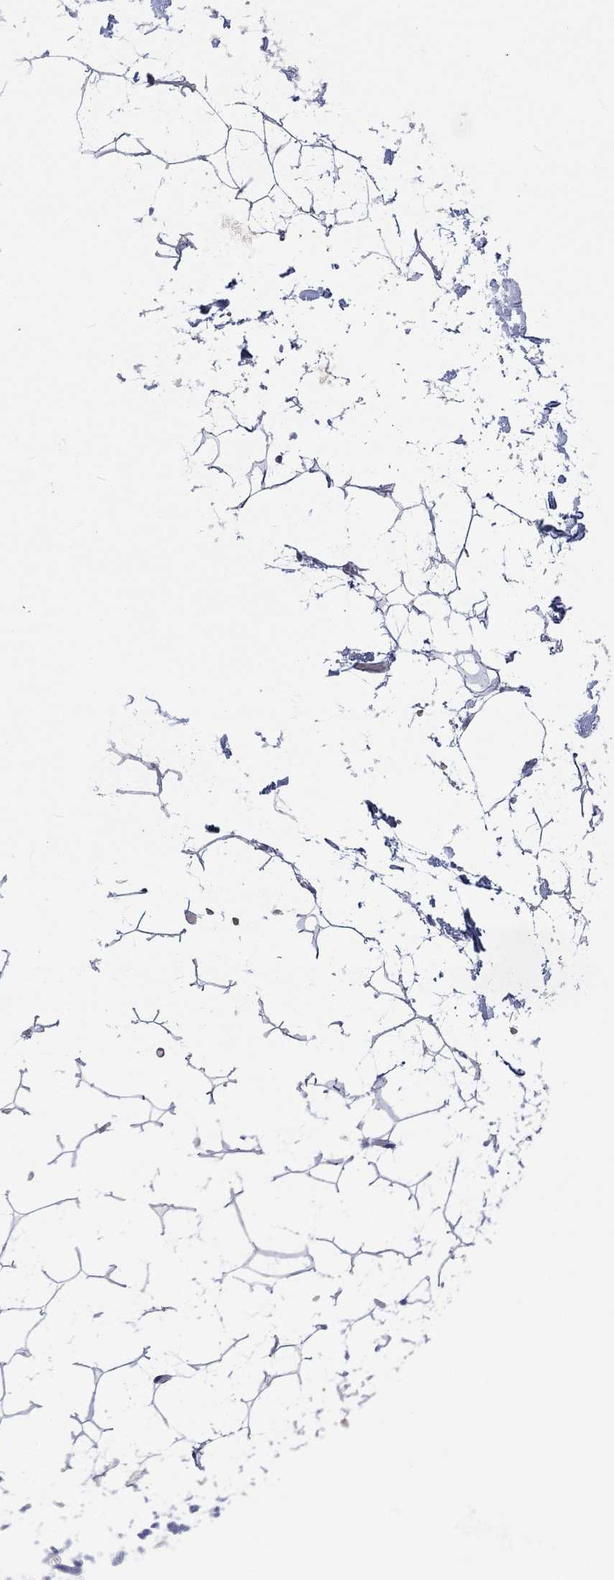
{"staining": {"intensity": "negative", "quantity": "none", "location": "none"}, "tissue": "adipose tissue", "cell_type": "Adipocytes", "image_type": "normal", "snomed": [{"axis": "morphology", "description": "Normal tissue, NOS"}, {"axis": "topography", "description": "Skin"}, {"axis": "topography", "description": "Peripheral nerve tissue"}], "caption": "This is an immunohistochemistry micrograph of unremarkable human adipose tissue. There is no positivity in adipocytes.", "gene": "SLC35F2", "patient": {"sex": "female", "age": 56}}